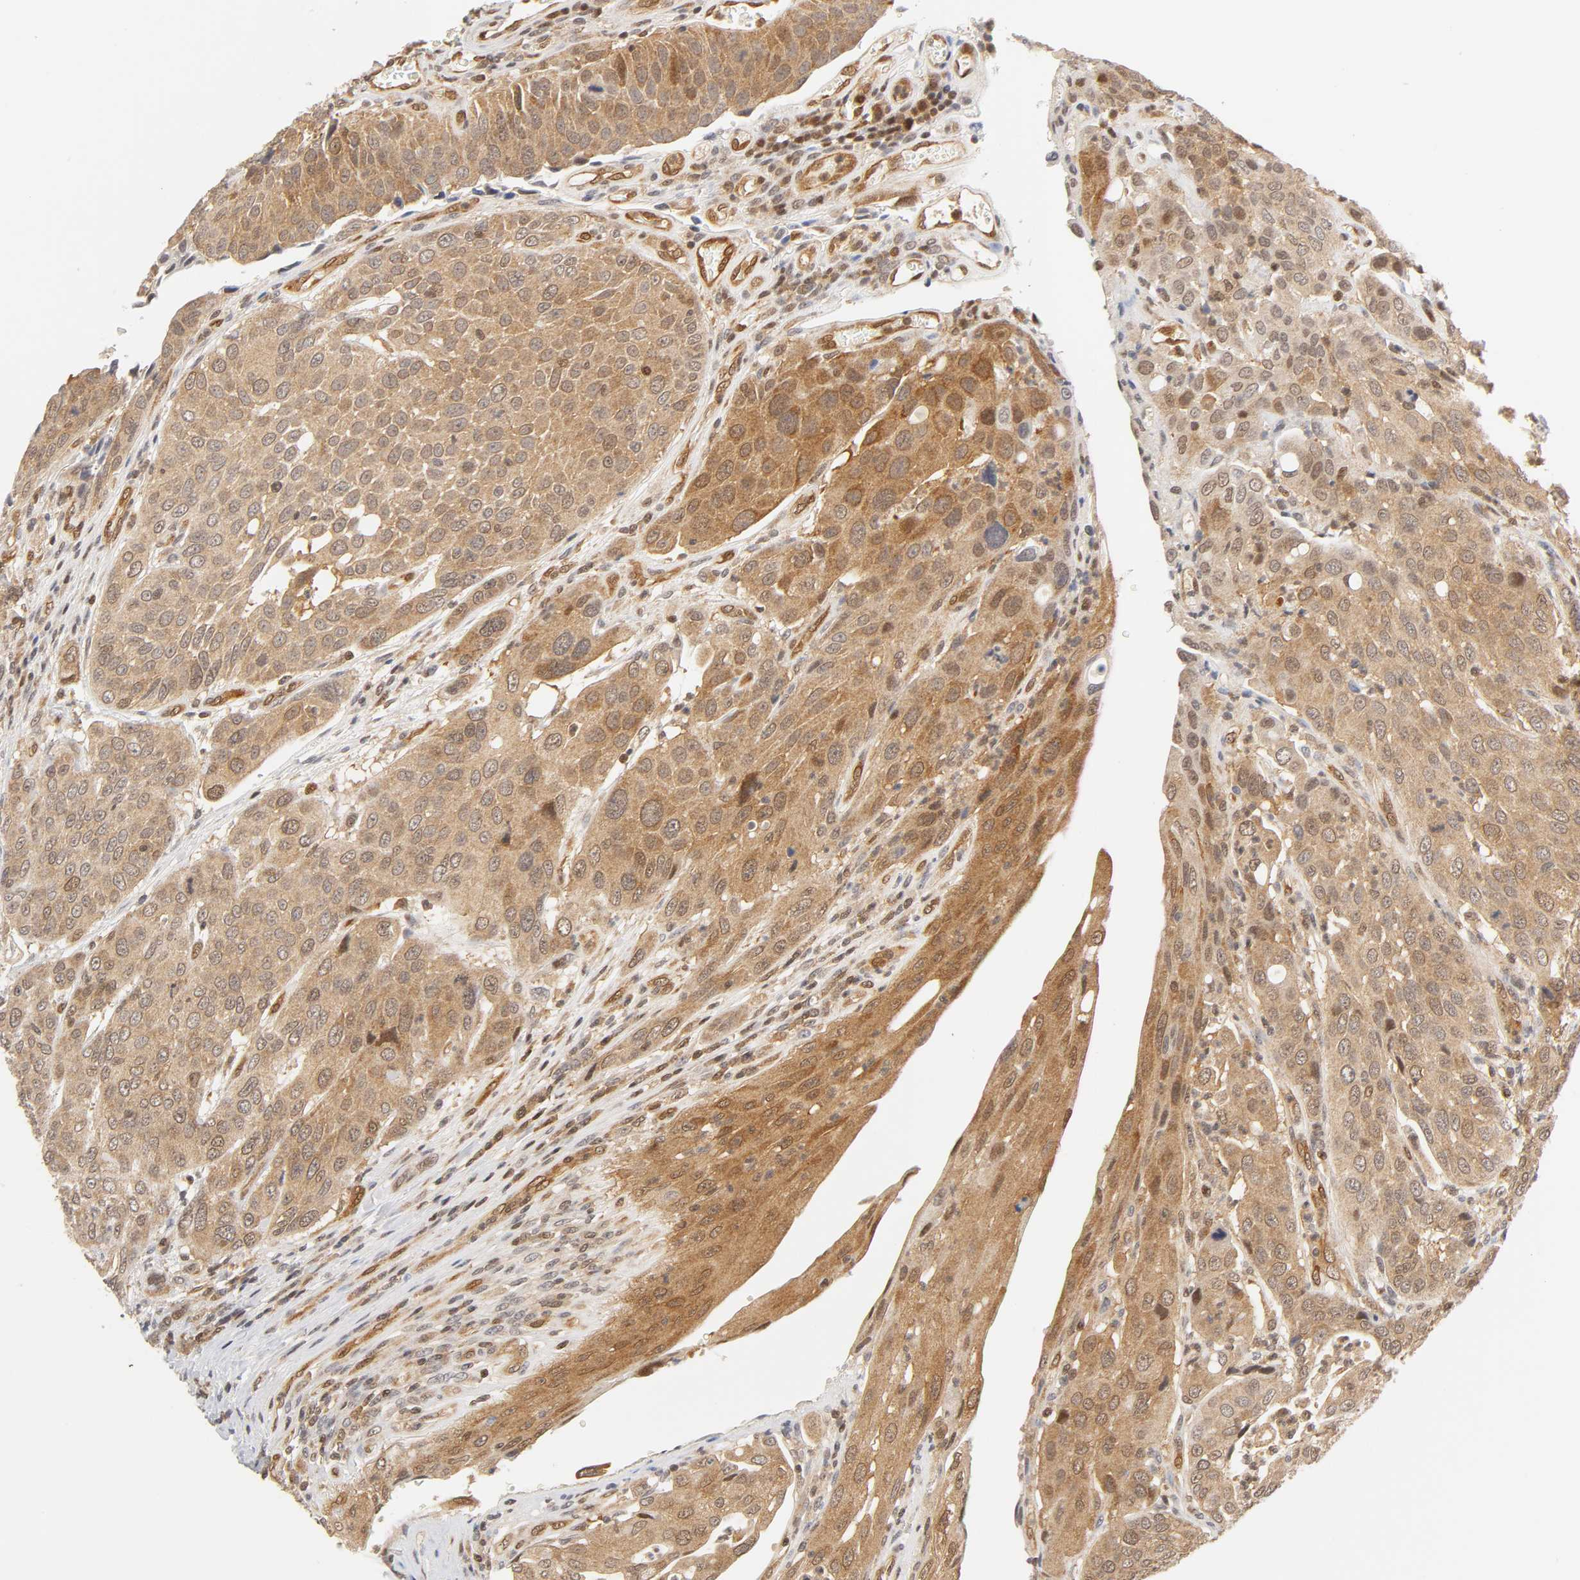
{"staining": {"intensity": "moderate", "quantity": ">75%", "location": "cytoplasmic/membranous,nuclear"}, "tissue": "urothelial cancer", "cell_type": "Tumor cells", "image_type": "cancer", "snomed": [{"axis": "morphology", "description": "Urothelial carcinoma, High grade"}, {"axis": "topography", "description": "Urinary bladder"}], "caption": "A medium amount of moderate cytoplasmic/membranous and nuclear positivity is appreciated in approximately >75% of tumor cells in high-grade urothelial carcinoma tissue.", "gene": "CDC37", "patient": {"sex": "male", "age": 50}}